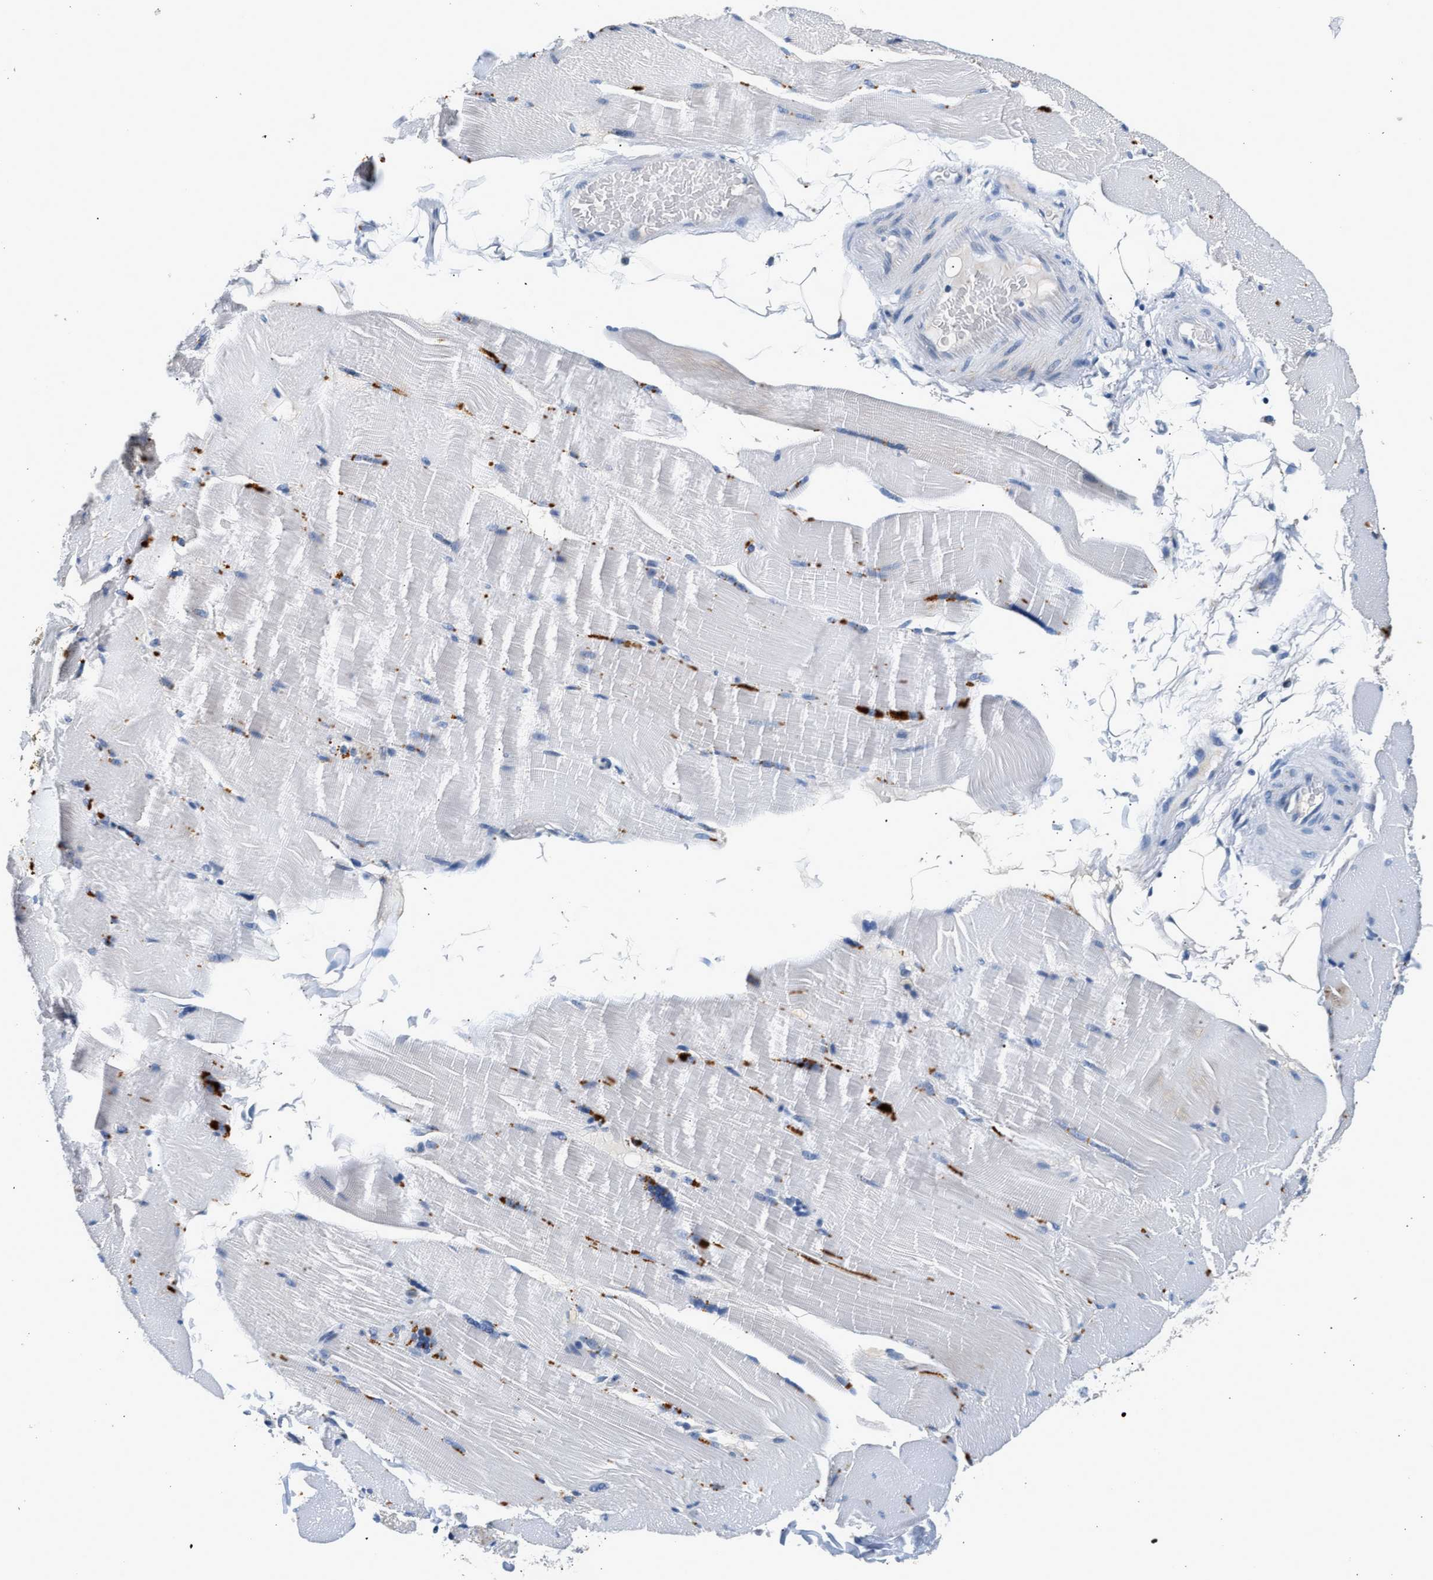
{"staining": {"intensity": "moderate", "quantity": "<25%", "location": "cytoplasmic/membranous"}, "tissue": "skeletal muscle", "cell_type": "Myocytes", "image_type": "normal", "snomed": [{"axis": "morphology", "description": "Normal tissue, NOS"}, {"axis": "topography", "description": "Skin"}, {"axis": "topography", "description": "Skeletal muscle"}], "caption": "Immunohistochemistry (IHC) histopathology image of benign skeletal muscle: skeletal muscle stained using IHC displays low levels of moderate protein expression localized specifically in the cytoplasmic/membranous of myocytes, appearing as a cytoplasmic/membranous brown color.", "gene": "MED22", "patient": {"sex": "male", "age": 83}}